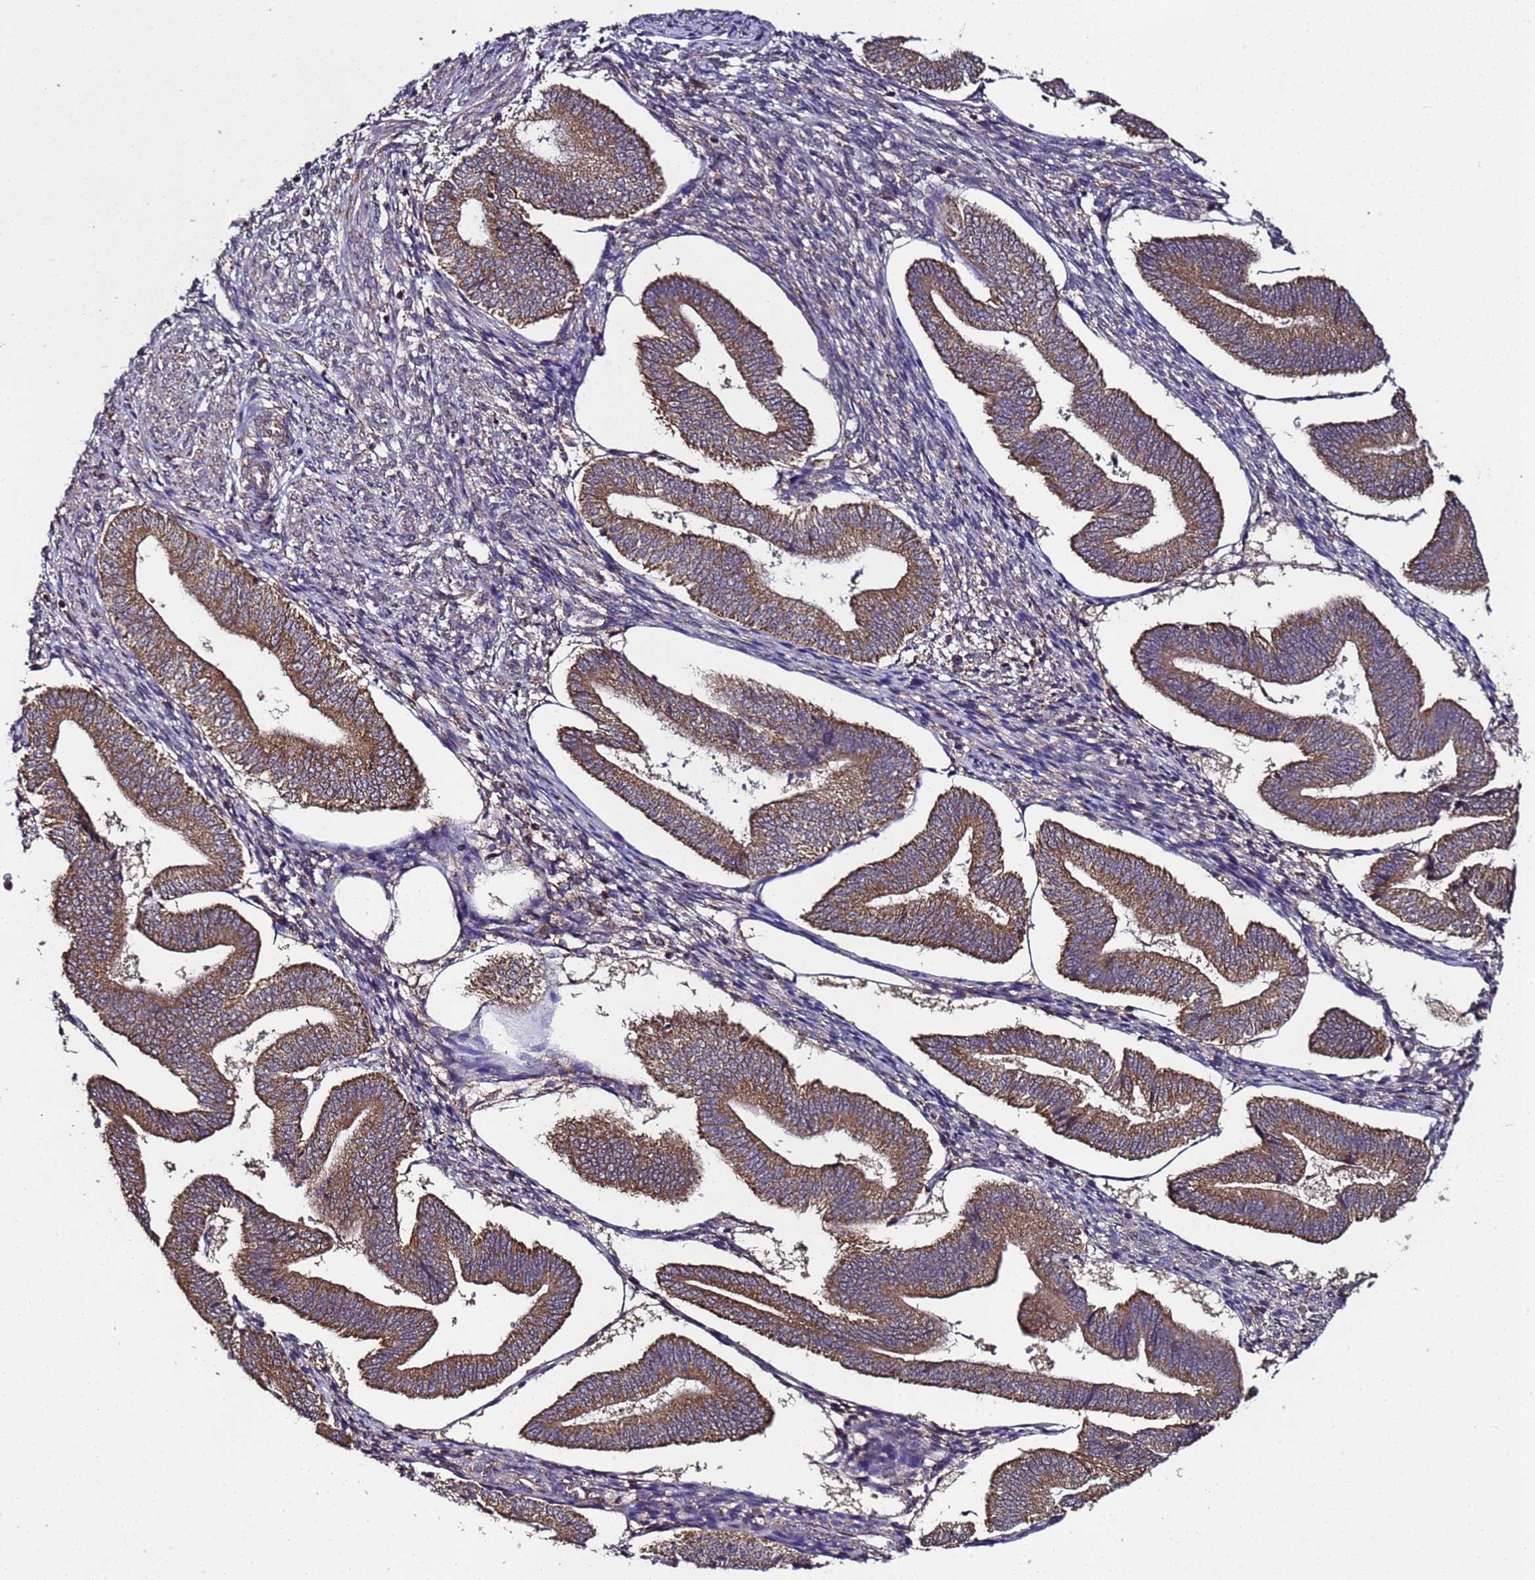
{"staining": {"intensity": "weak", "quantity": "25%-75%", "location": "cytoplasmic/membranous"}, "tissue": "endometrium", "cell_type": "Cells in endometrial stroma", "image_type": "normal", "snomed": [{"axis": "morphology", "description": "Normal tissue, NOS"}, {"axis": "topography", "description": "Endometrium"}], "caption": "The immunohistochemical stain labels weak cytoplasmic/membranous positivity in cells in endometrial stroma of unremarkable endometrium.", "gene": "HSPBAP1", "patient": {"sex": "female", "age": 34}}